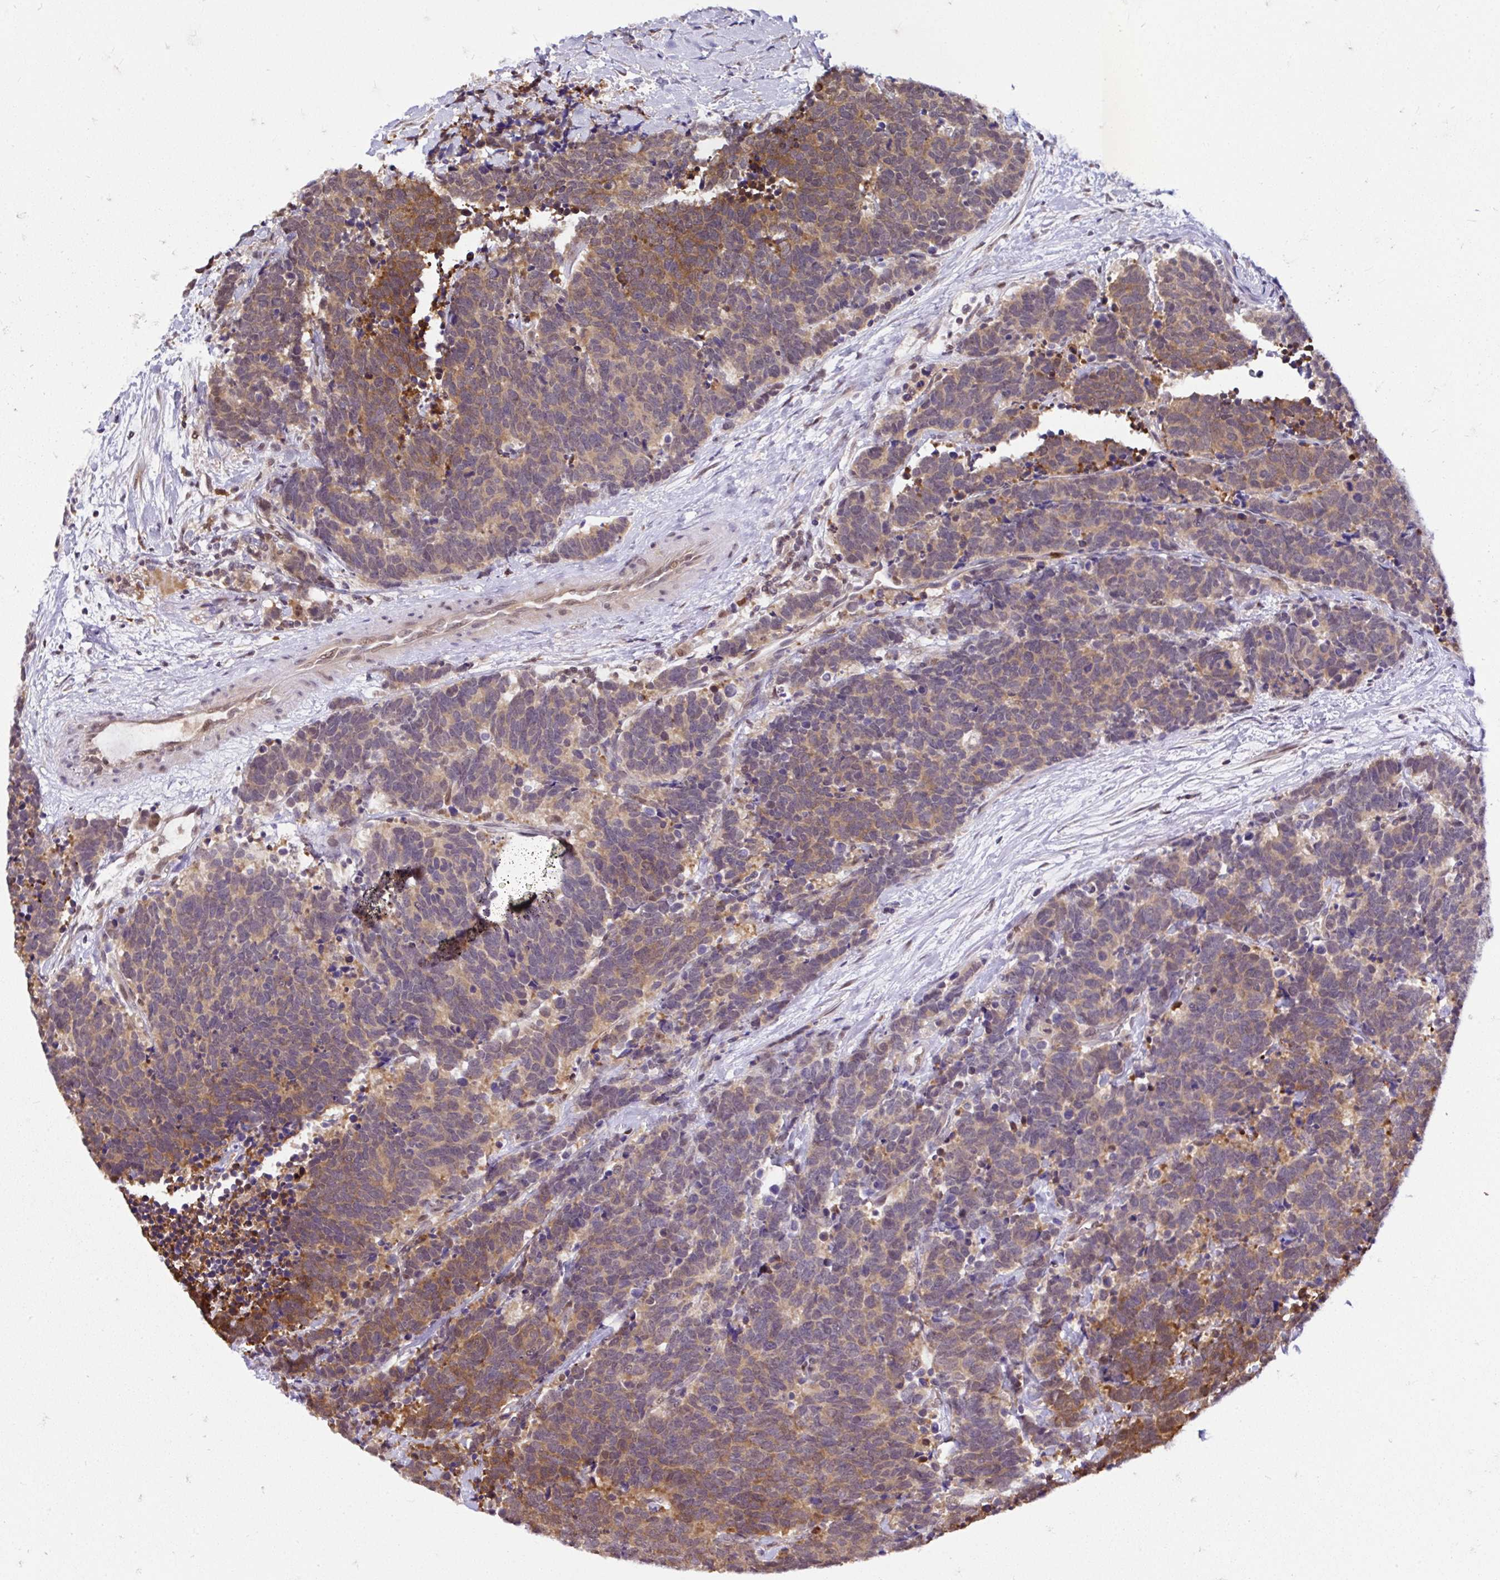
{"staining": {"intensity": "moderate", "quantity": "25%-75%", "location": "cytoplasmic/membranous"}, "tissue": "carcinoid", "cell_type": "Tumor cells", "image_type": "cancer", "snomed": [{"axis": "morphology", "description": "Carcinoma, NOS"}, {"axis": "morphology", "description": "Carcinoid, malignant, NOS"}, {"axis": "topography", "description": "Prostate"}], "caption": "A medium amount of moderate cytoplasmic/membranous positivity is identified in approximately 25%-75% of tumor cells in carcinoid tissue.", "gene": "PIN4", "patient": {"sex": "male", "age": 57}}